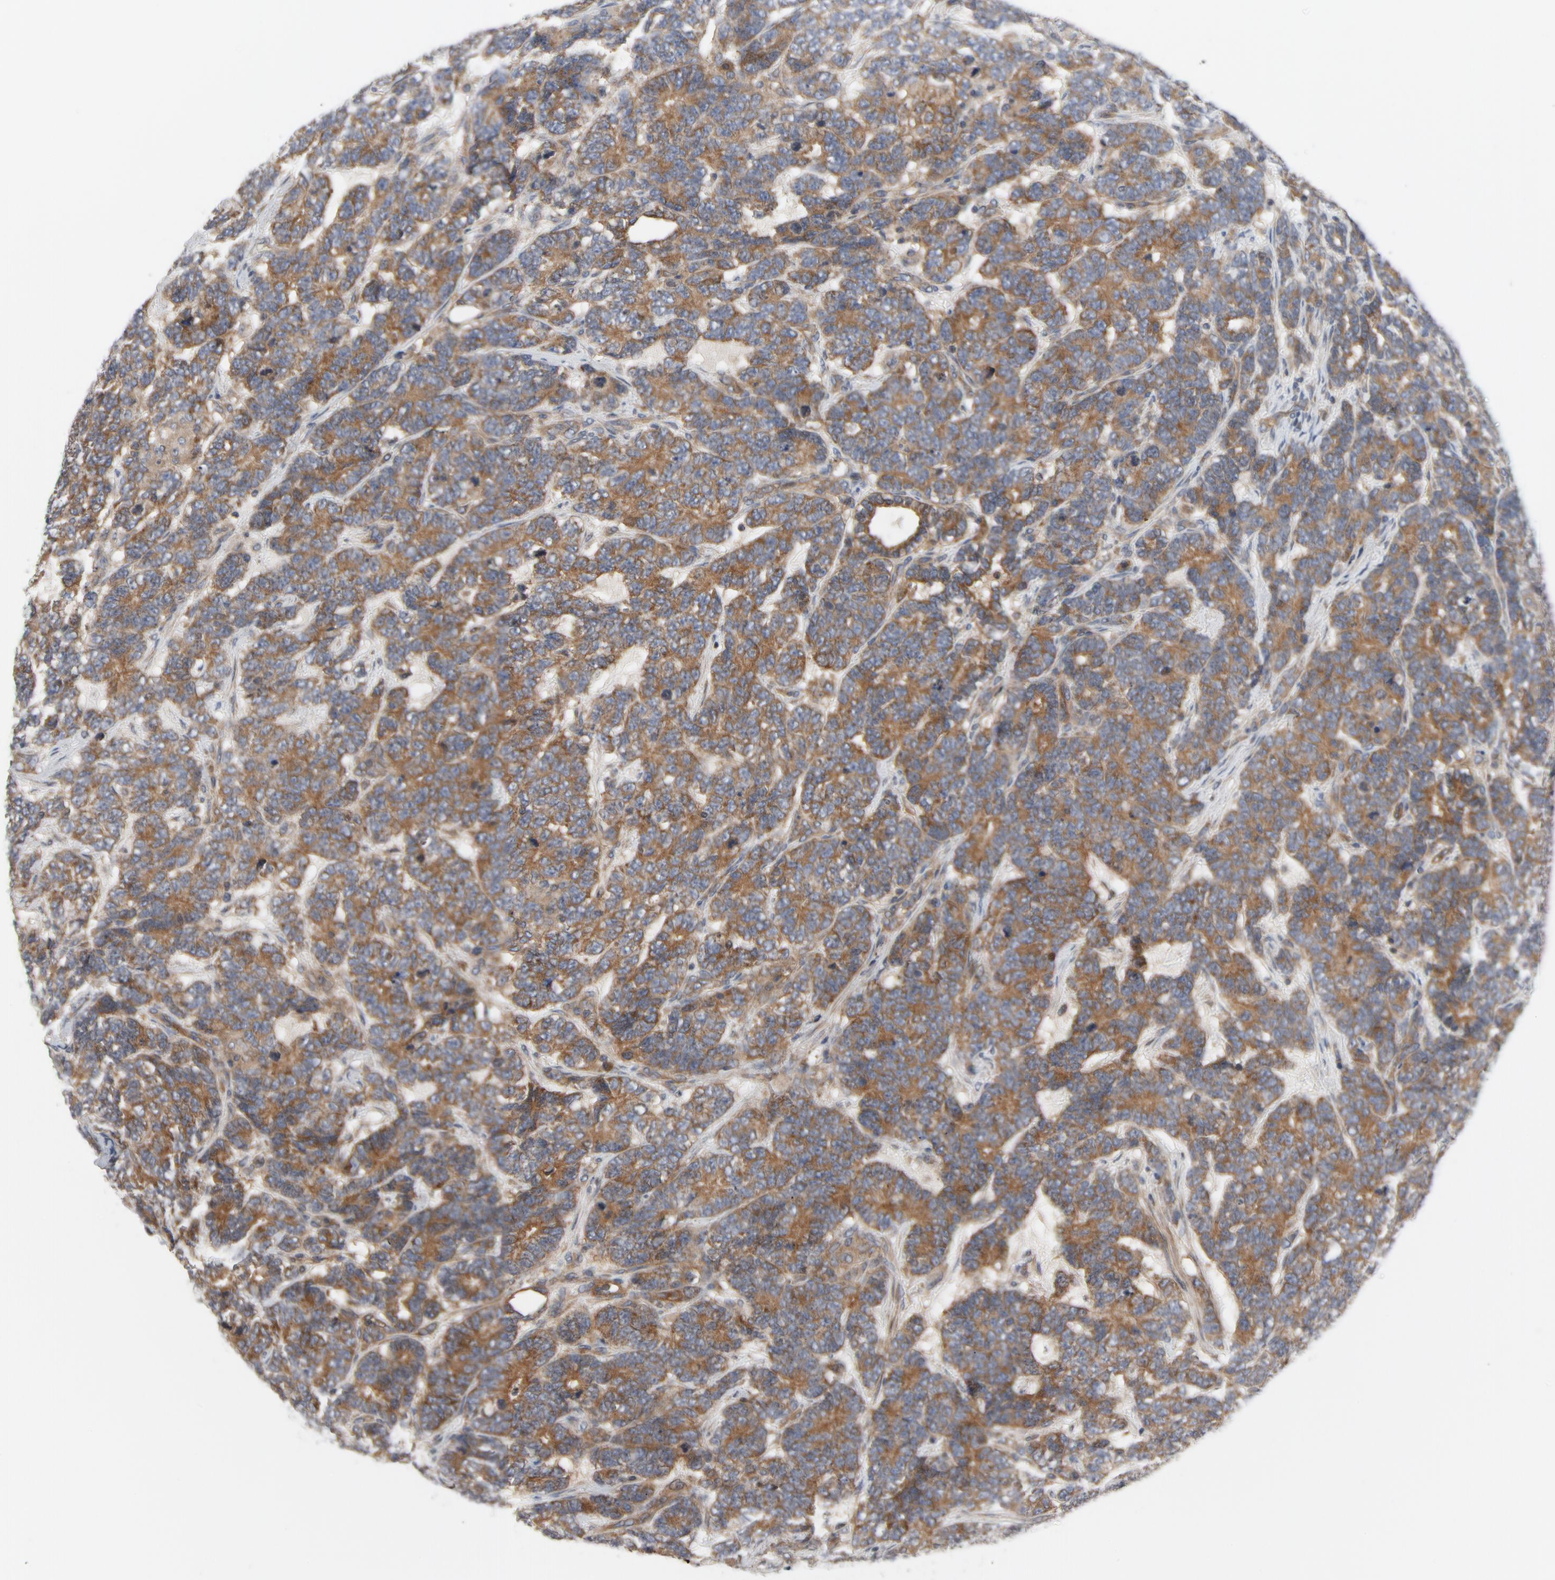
{"staining": {"intensity": "moderate", "quantity": ">75%", "location": "cytoplasmic/membranous"}, "tissue": "testis cancer", "cell_type": "Tumor cells", "image_type": "cancer", "snomed": [{"axis": "morphology", "description": "Carcinoma, Embryonal, NOS"}, {"axis": "topography", "description": "Testis"}], "caption": "This is a micrograph of IHC staining of testis cancer (embryonal carcinoma), which shows moderate expression in the cytoplasmic/membranous of tumor cells.", "gene": "TSG101", "patient": {"sex": "male", "age": 26}}